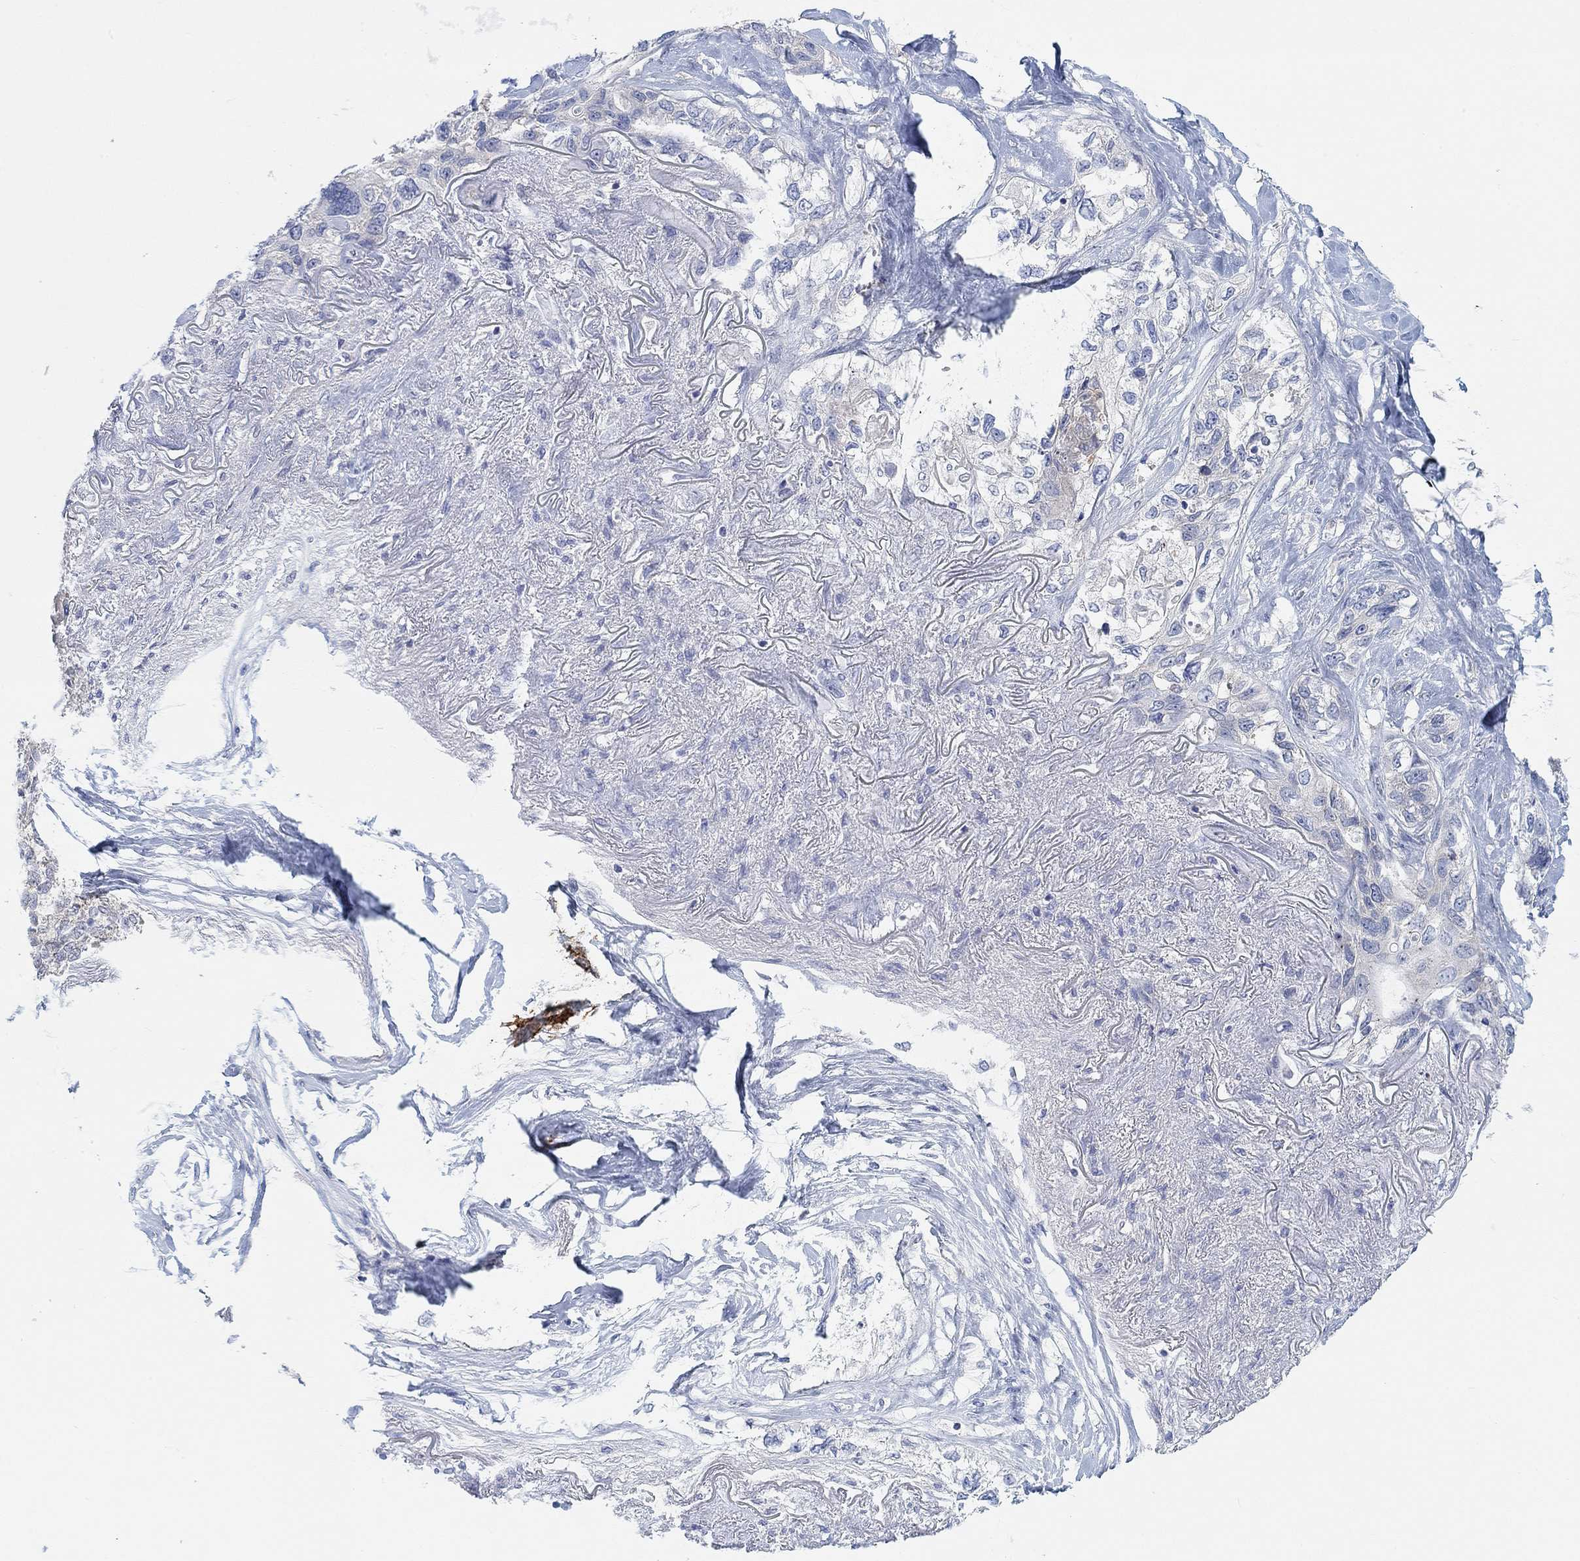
{"staining": {"intensity": "negative", "quantity": "none", "location": "none"}, "tissue": "lung cancer", "cell_type": "Tumor cells", "image_type": "cancer", "snomed": [{"axis": "morphology", "description": "Squamous cell carcinoma, NOS"}, {"axis": "topography", "description": "Lung"}], "caption": "Lung cancer (squamous cell carcinoma) was stained to show a protein in brown. There is no significant expression in tumor cells. Nuclei are stained in blue.", "gene": "PMFBP1", "patient": {"sex": "female", "age": 70}}